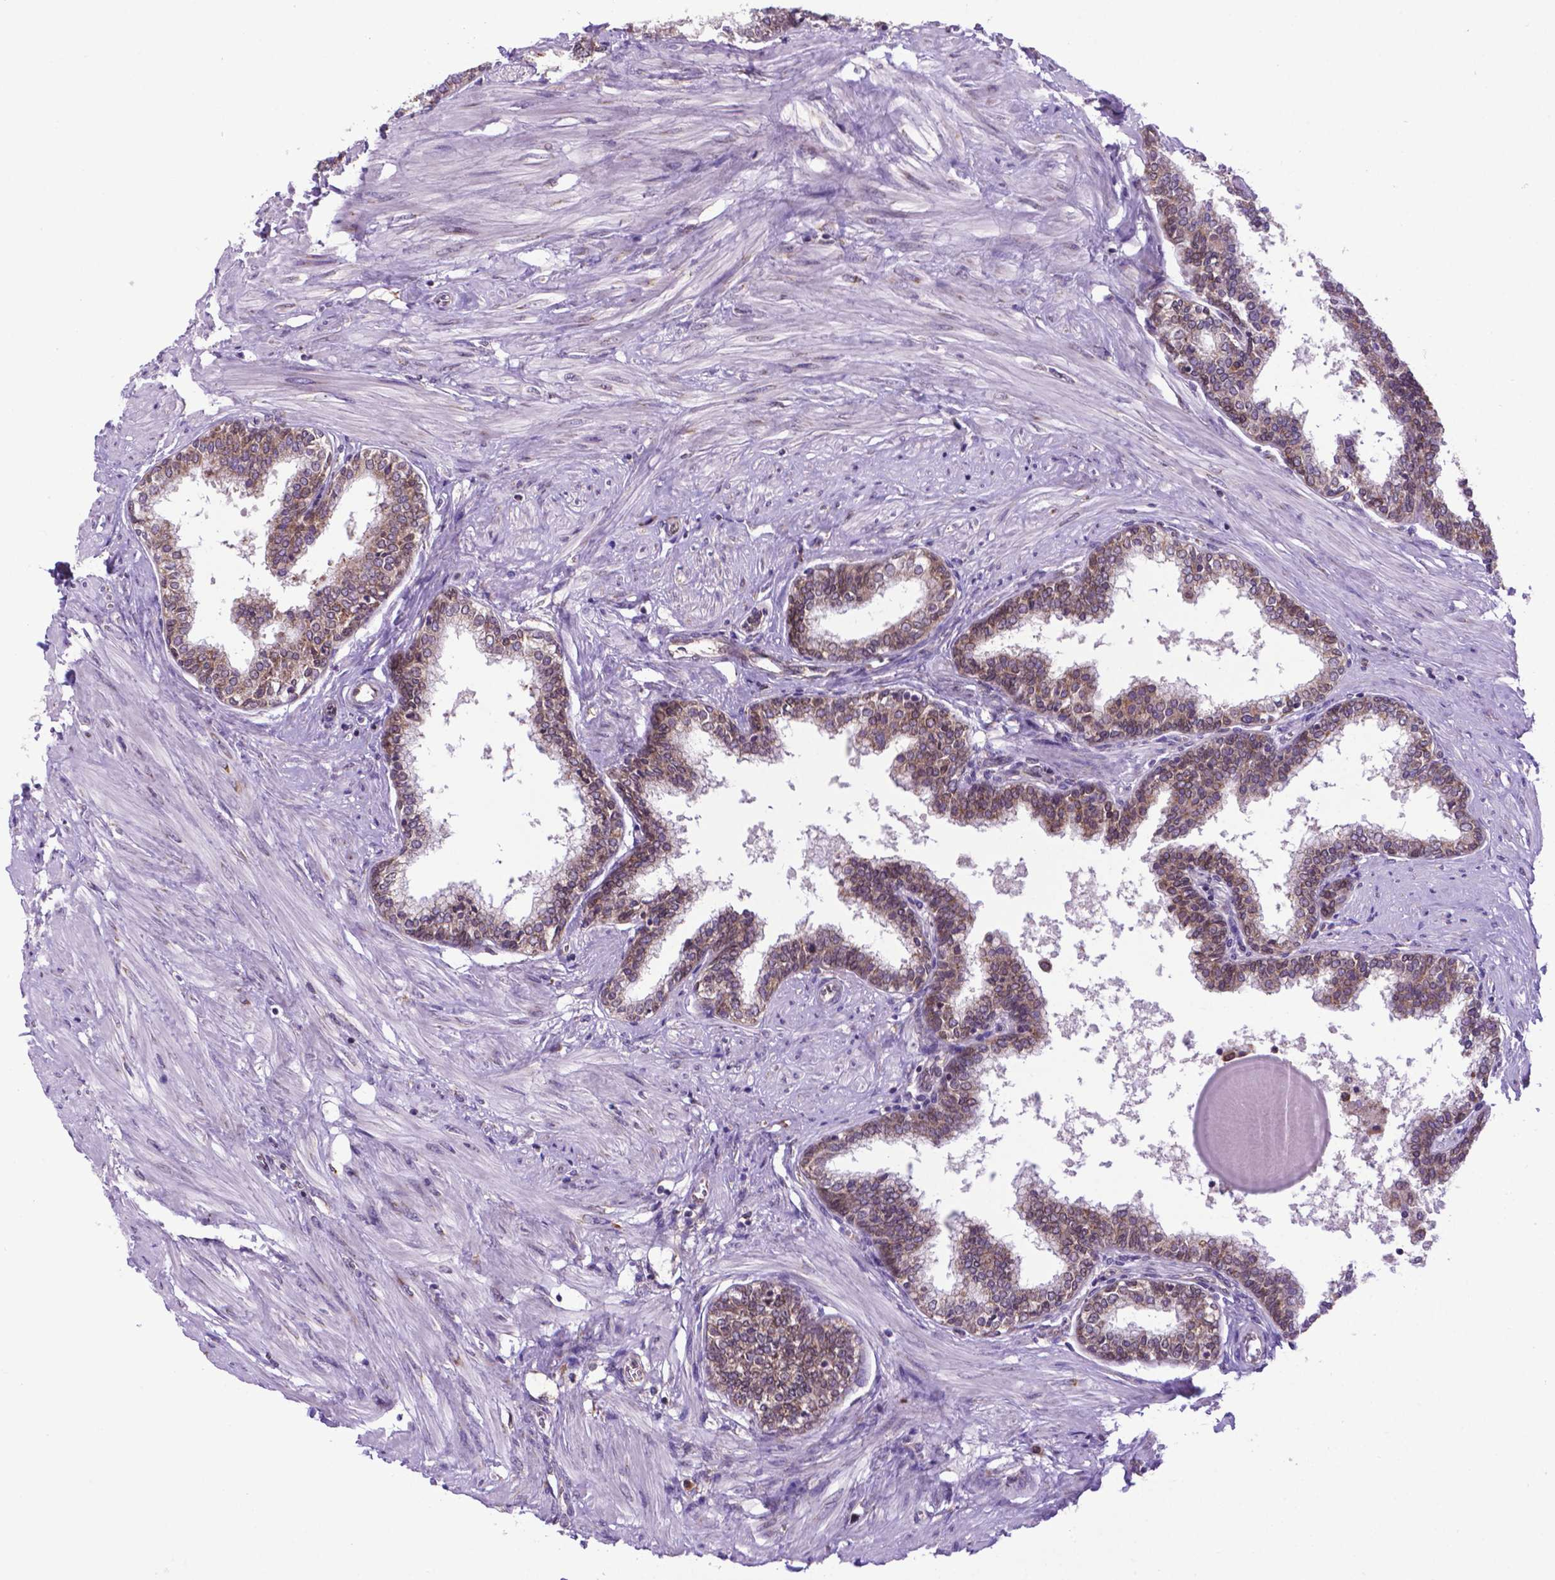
{"staining": {"intensity": "moderate", "quantity": "<25%", "location": "cytoplasmic/membranous"}, "tissue": "prostate", "cell_type": "Glandular cells", "image_type": "normal", "snomed": [{"axis": "morphology", "description": "Normal tissue, NOS"}, {"axis": "topography", "description": "Prostate"}], "caption": "Moderate cytoplasmic/membranous expression for a protein is appreciated in about <25% of glandular cells of unremarkable prostate using immunohistochemistry.", "gene": "ENSG00000269590", "patient": {"sex": "male", "age": 55}}